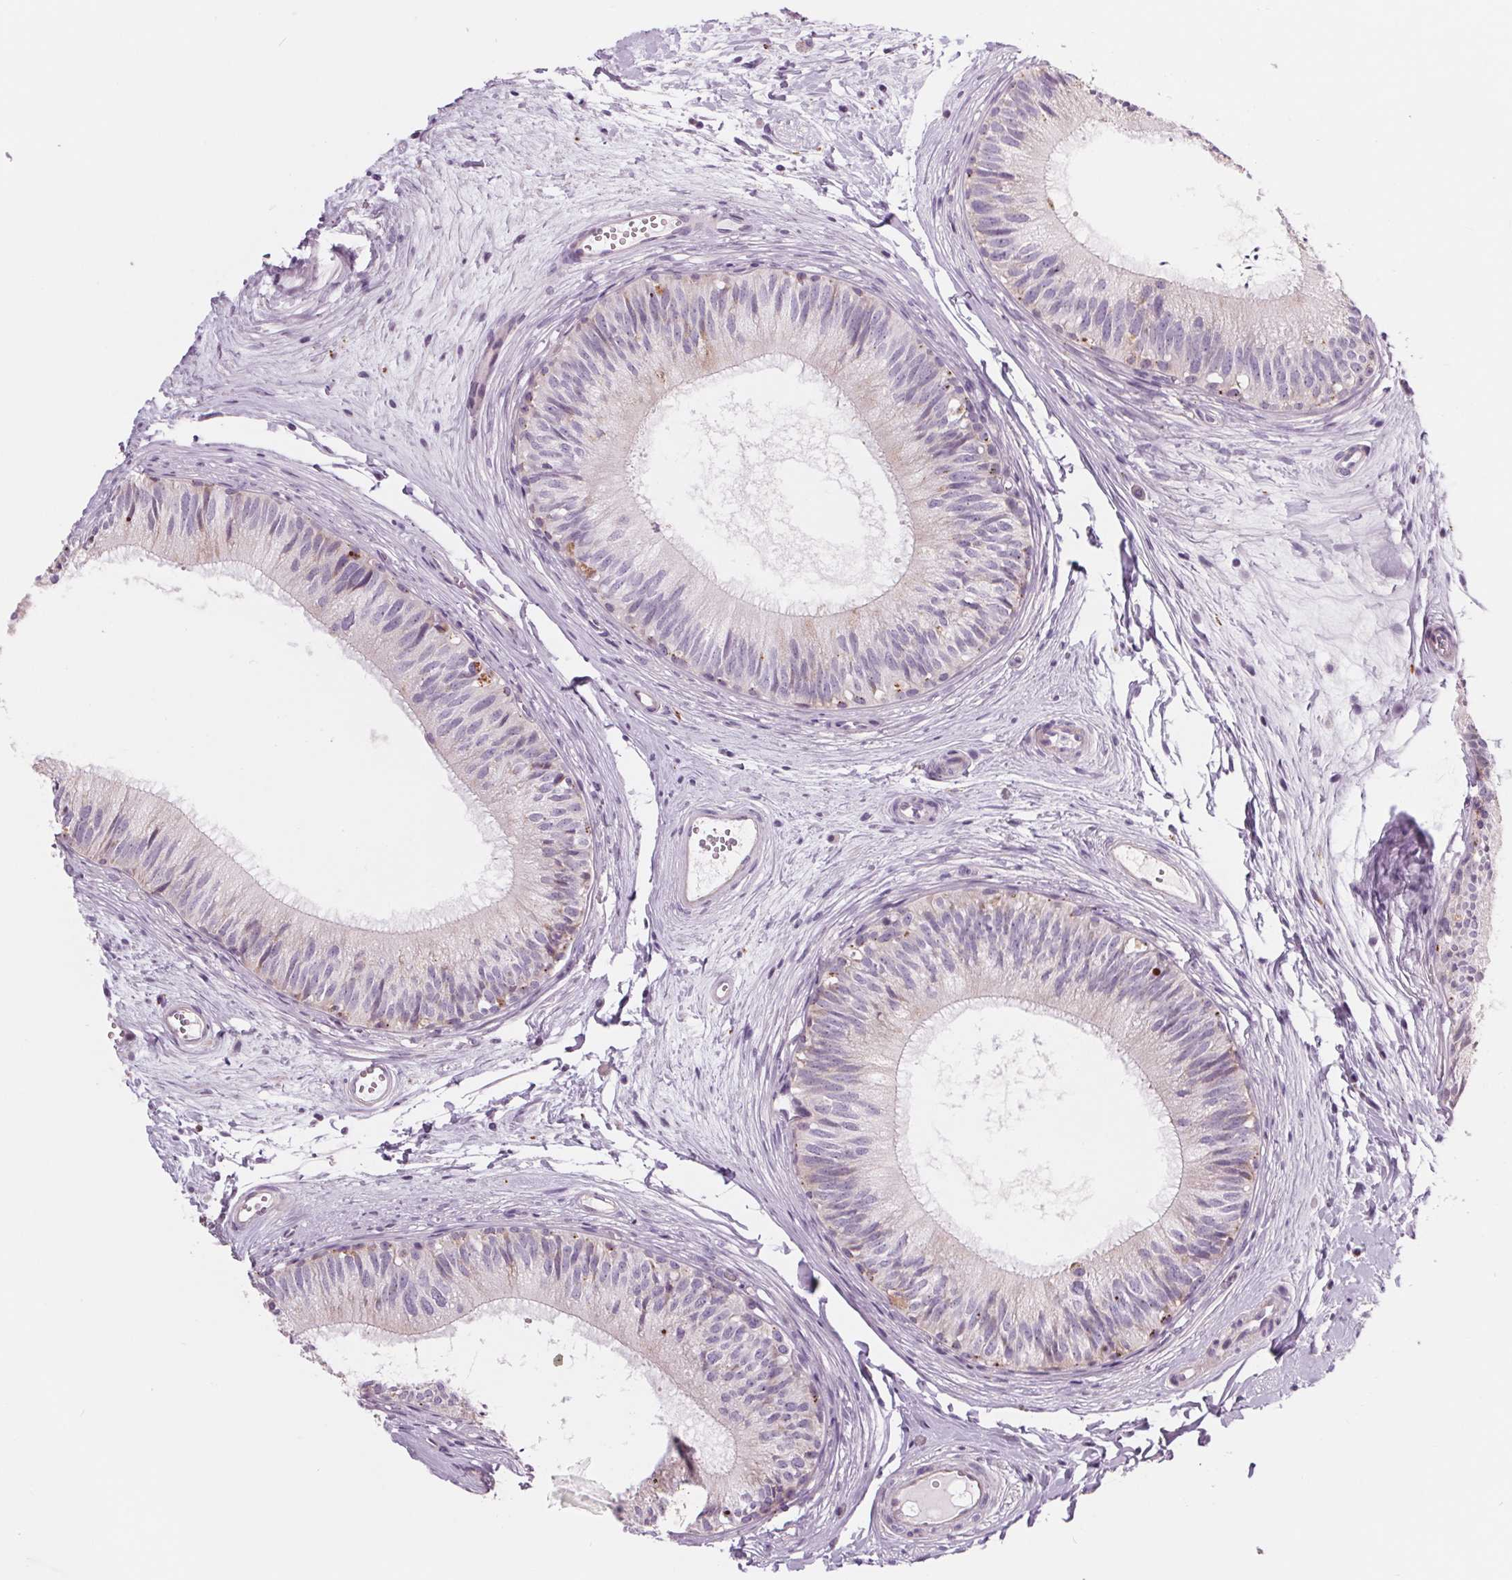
{"staining": {"intensity": "moderate", "quantity": "25%-75%", "location": "cytoplasmic/membranous"}, "tissue": "epididymis", "cell_type": "Glandular cells", "image_type": "normal", "snomed": [{"axis": "morphology", "description": "Normal tissue, NOS"}, {"axis": "topography", "description": "Epididymis"}], "caption": "Glandular cells show medium levels of moderate cytoplasmic/membranous positivity in about 25%-75% of cells in benign human epididymis. Nuclei are stained in blue.", "gene": "SAMD5", "patient": {"sex": "male", "age": 29}}